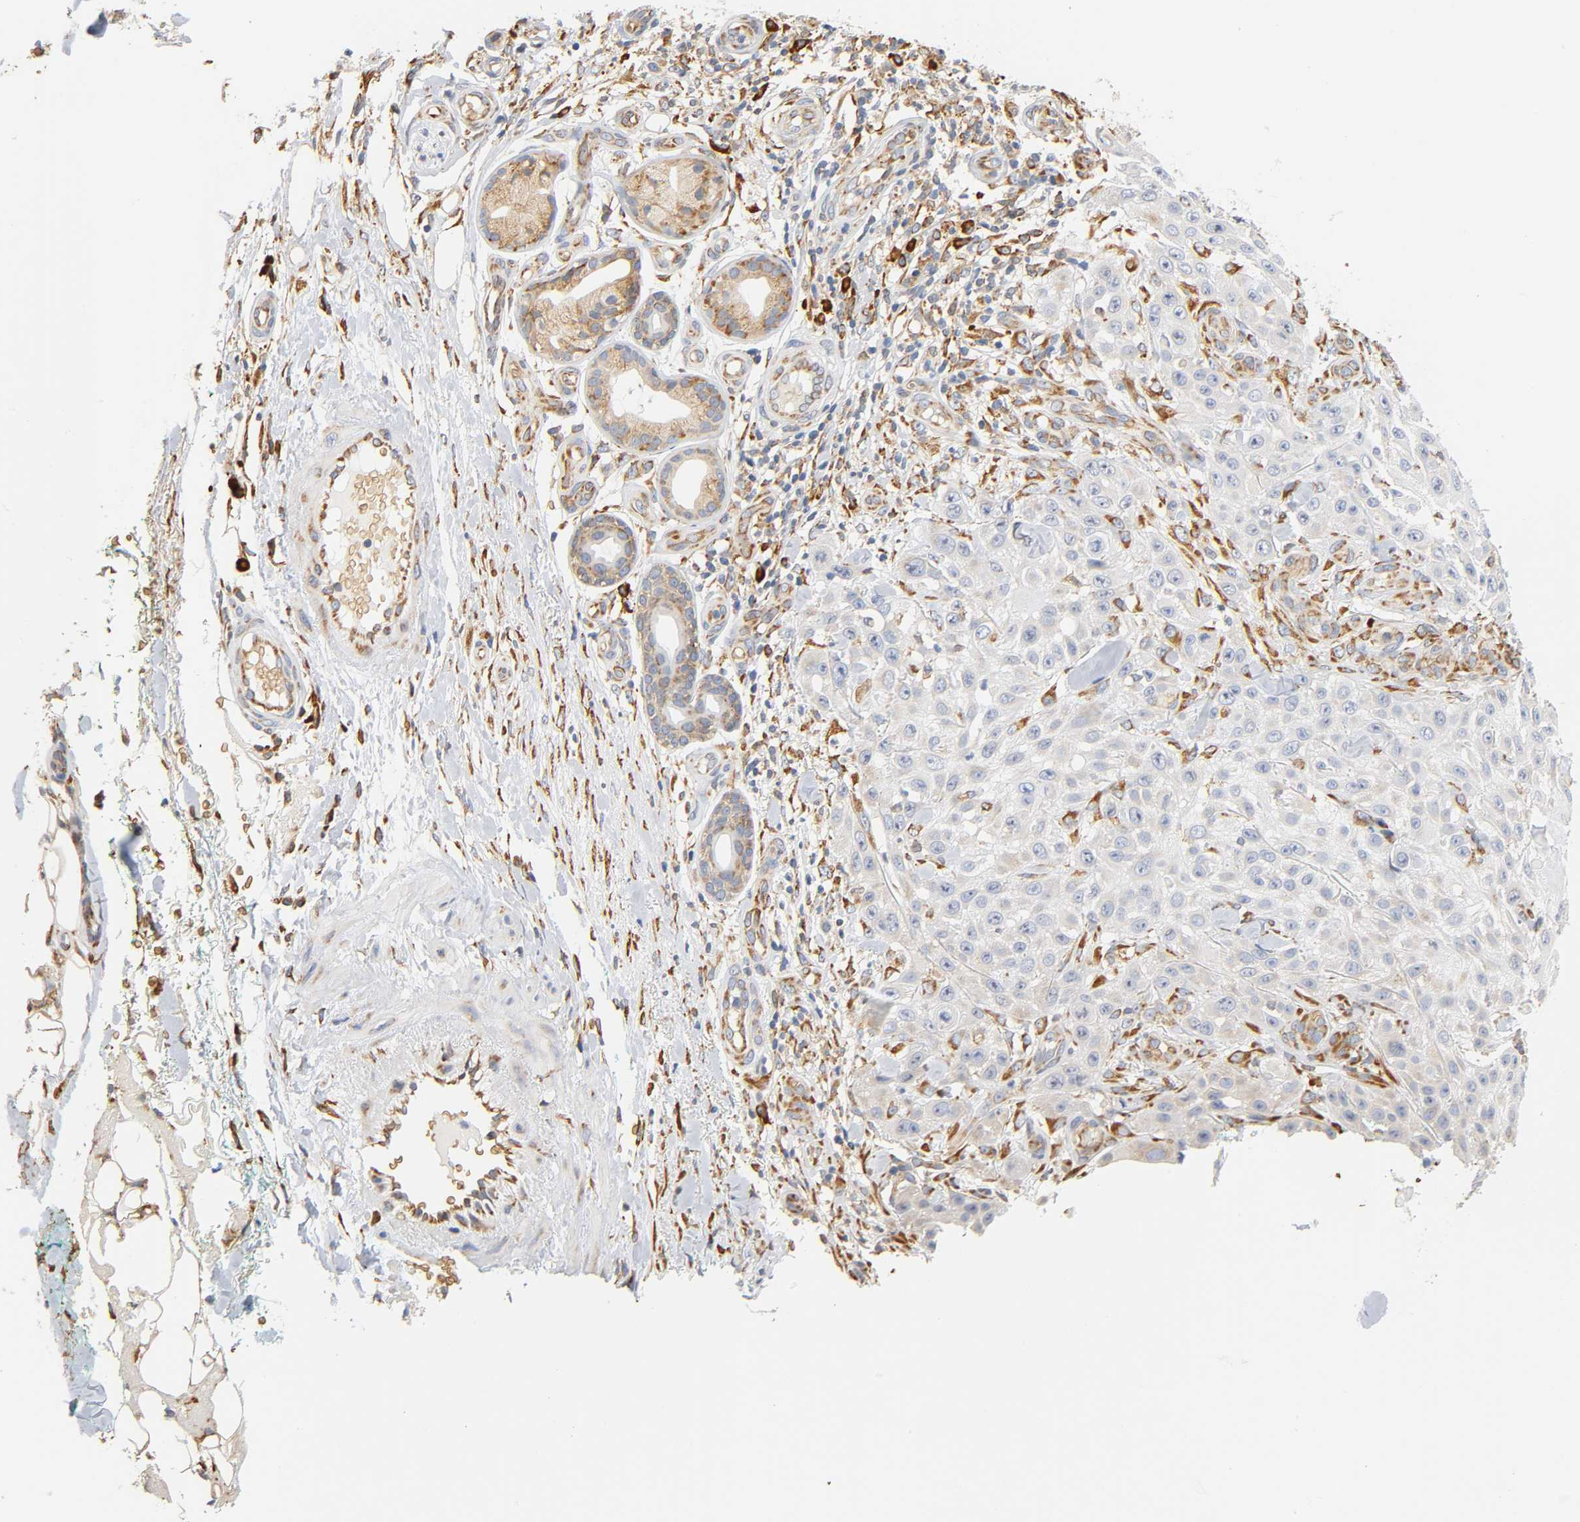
{"staining": {"intensity": "weak", "quantity": "<25%", "location": "cytoplasmic/membranous"}, "tissue": "skin cancer", "cell_type": "Tumor cells", "image_type": "cancer", "snomed": [{"axis": "morphology", "description": "Squamous cell carcinoma, NOS"}, {"axis": "topography", "description": "Skin"}], "caption": "Tumor cells are negative for protein expression in human skin cancer (squamous cell carcinoma). (DAB immunohistochemistry (IHC) visualized using brightfield microscopy, high magnification).", "gene": "UCKL1", "patient": {"sex": "female", "age": 42}}